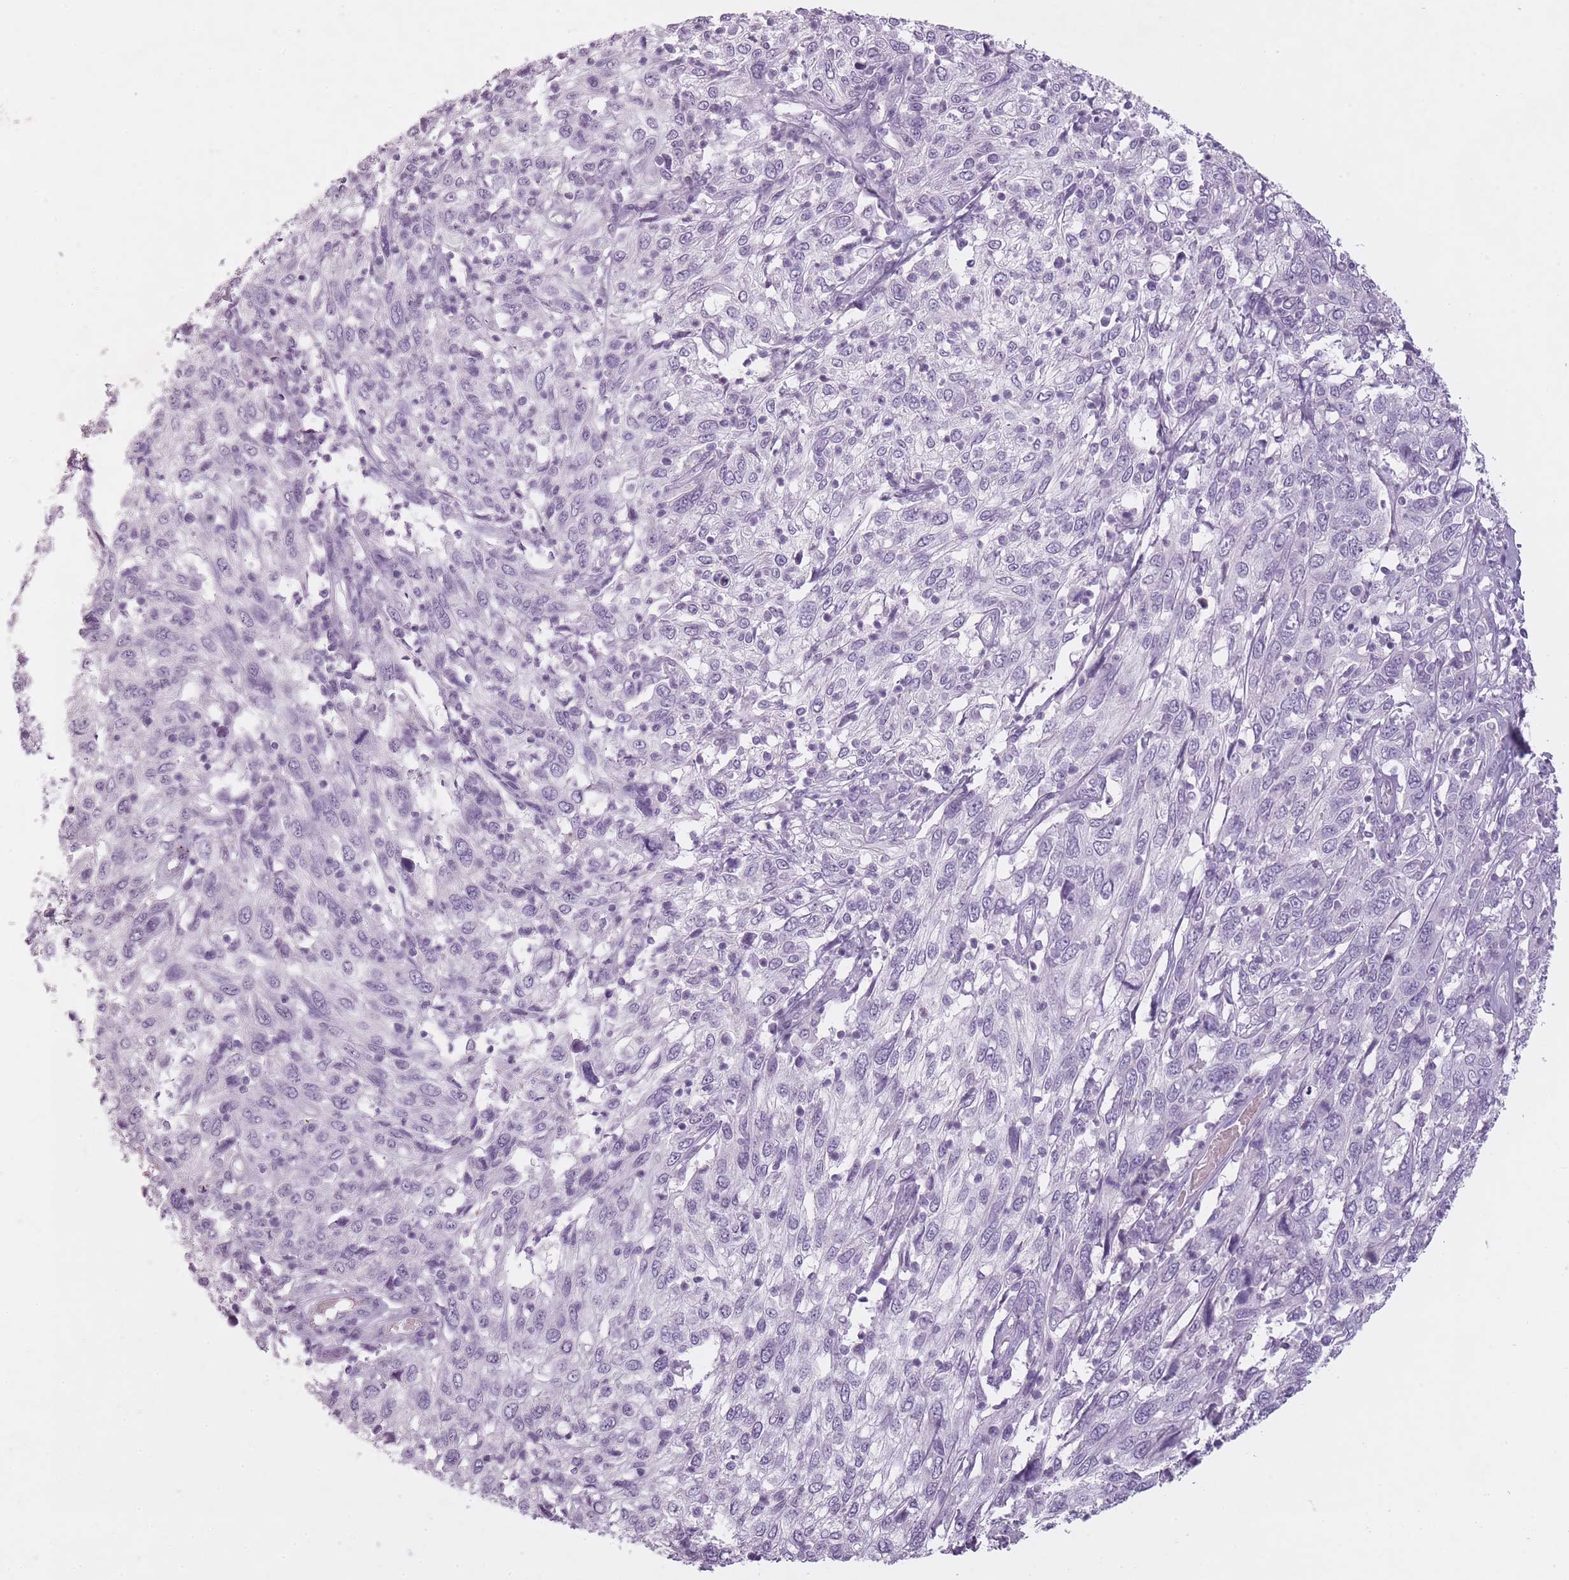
{"staining": {"intensity": "negative", "quantity": "none", "location": "none"}, "tissue": "cervical cancer", "cell_type": "Tumor cells", "image_type": "cancer", "snomed": [{"axis": "morphology", "description": "Squamous cell carcinoma, NOS"}, {"axis": "topography", "description": "Cervix"}], "caption": "High power microscopy micrograph of an immunohistochemistry micrograph of cervical cancer (squamous cell carcinoma), revealing no significant staining in tumor cells. (DAB (3,3'-diaminobenzidine) immunohistochemistry with hematoxylin counter stain).", "gene": "RFX4", "patient": {"sex": "female", "age": 46}}